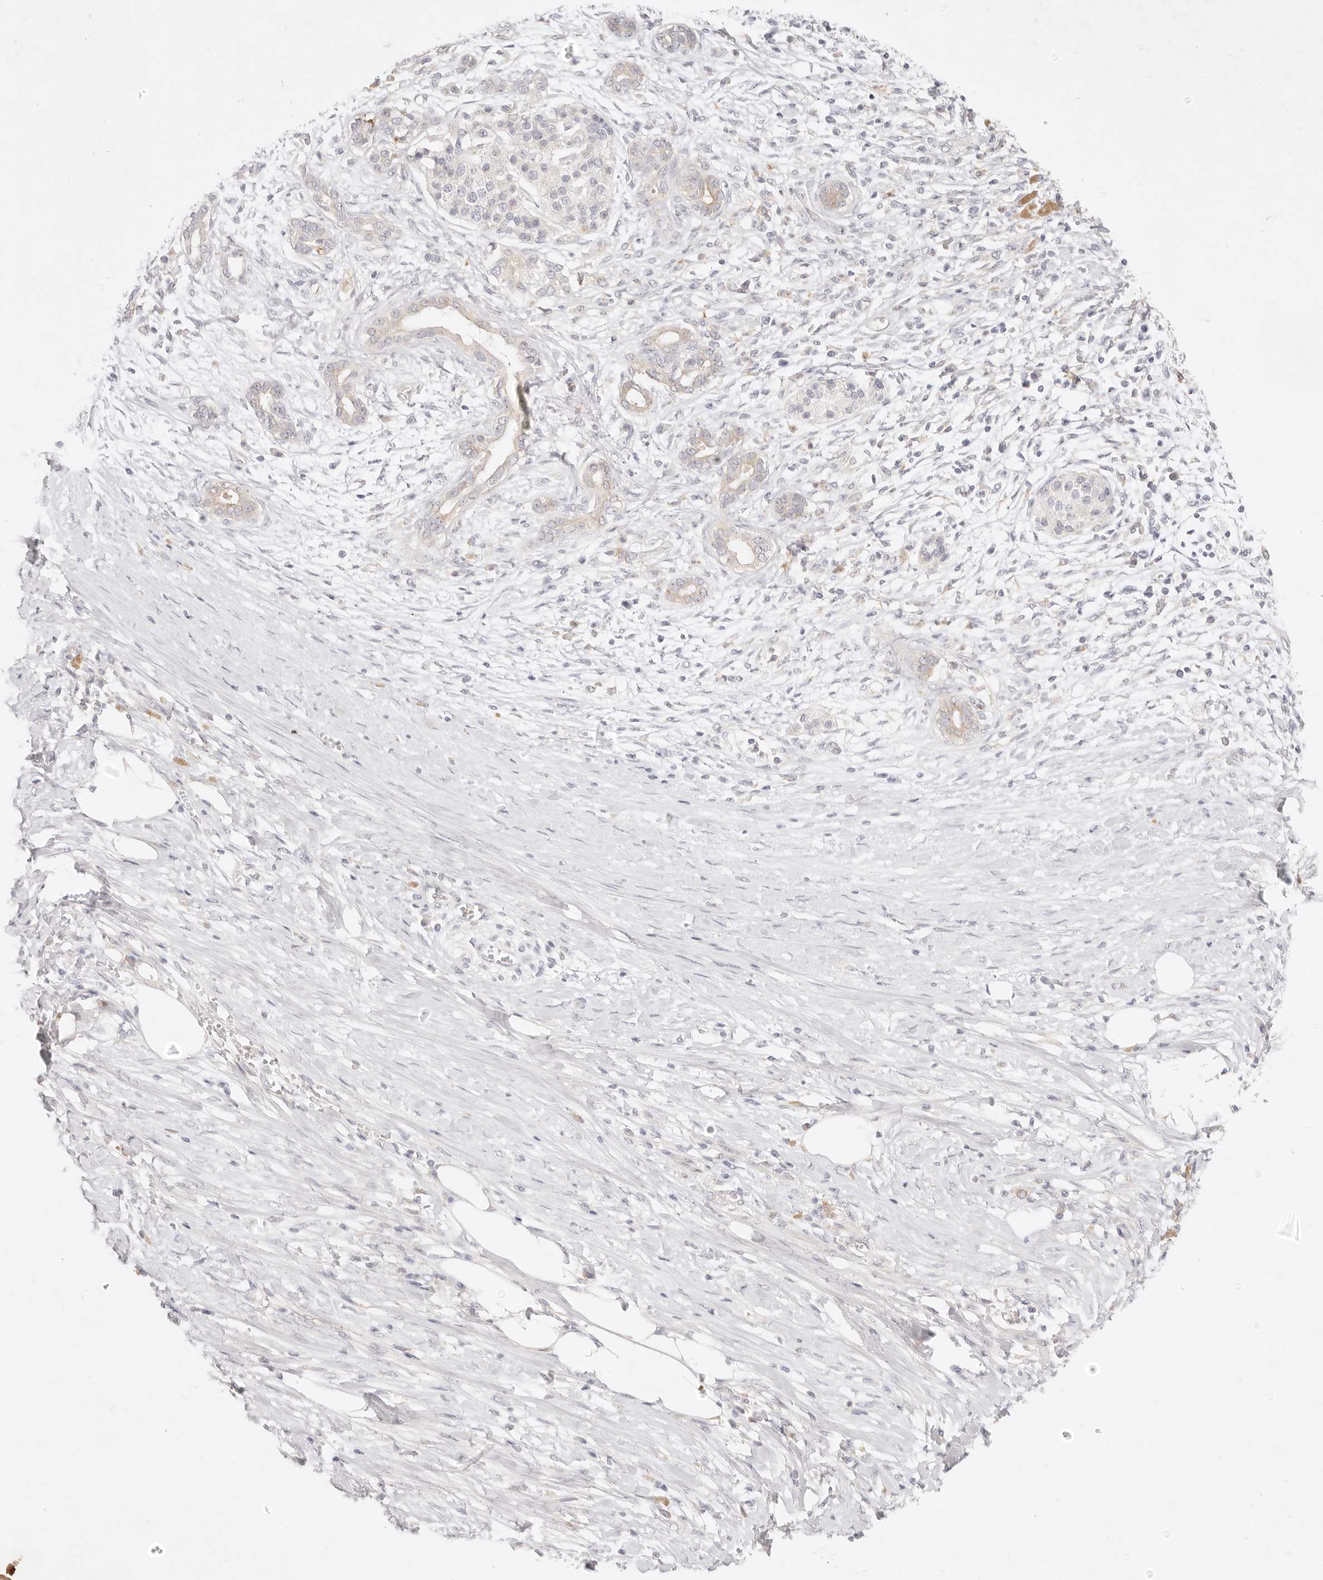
{"staining": {"intensity": "weak", "quantity": "<25%", "location": "cytoplasmic/membranous"}, "tissue": "pancreatic cancer", "cell_type": "Tumor cells", "image_type": "cancer", "snomed": [{"axis": "morphology", "description": "Adenocarcinoma, NOS"}, {"axis": "topography", "description": "Pancreas"}], "caption": "A high-resolution photomicrograph shows immunohistochemistry (IHC) staining of adenocarcinoma (pancreatic), which exhibits no significant positivity in tumor cells.", "gene": "GPR84", "patient": {"sex": "male", "age": 58}}